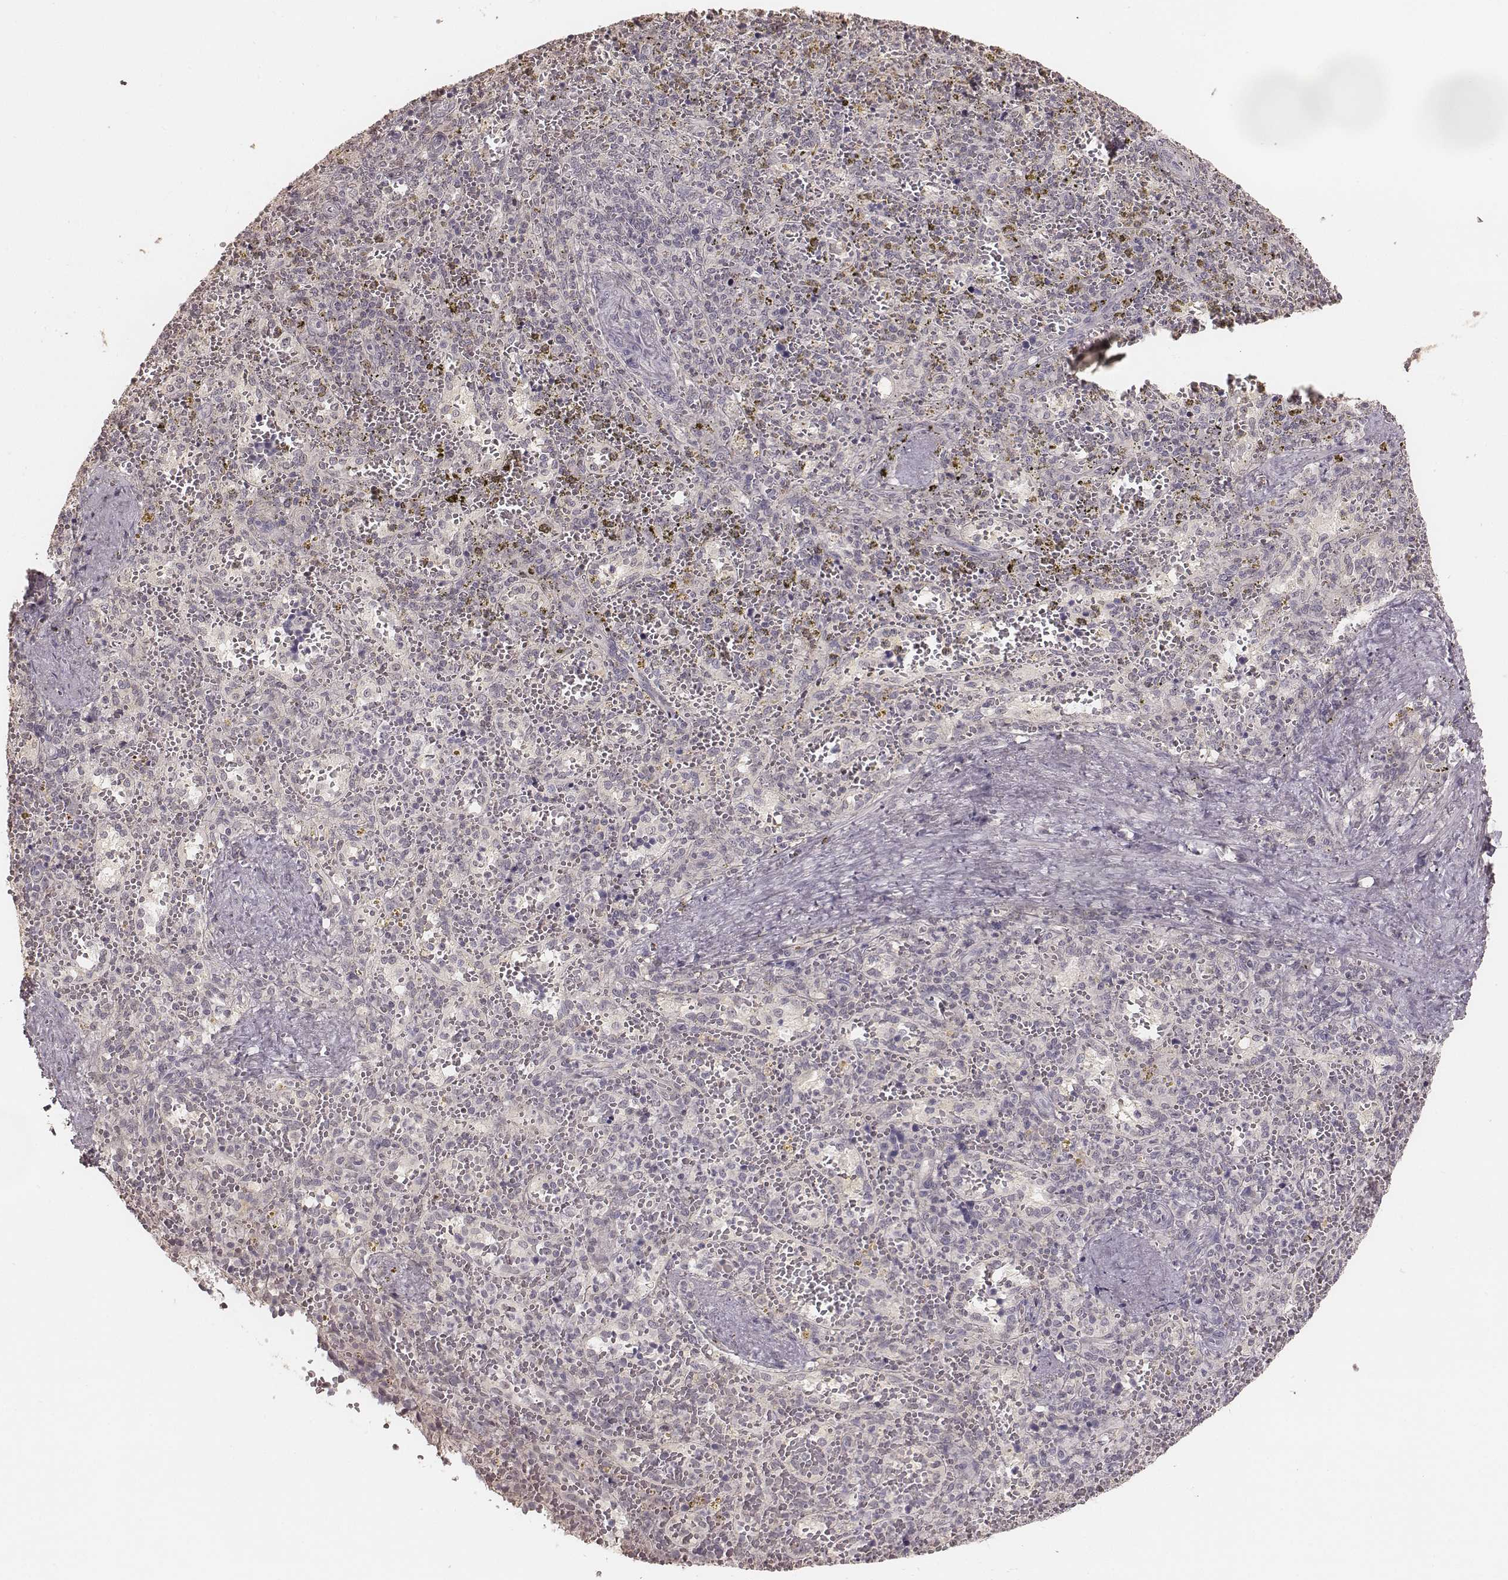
{"staining": {"intensity": "negative", "quantity": "none", "location": "none"}, "tissue": "spleen", "cell_type": "Cells in red pulp", "image_type": "normal", "snomed": [{"axis": "morphology", "description": "Normal tissue, NOS"}, {"axis": "topography", "description": "Spleen"}], "caption": "The immunohistochemistry photomicrograph has no significant positivity in cells in red pulp of spleen. (Stains: DAB IHC with hematoxylin counter stain, Microscopy: brightfield microscopy at high magnification).", "gene": "LY6K", "patient": {"sex": "female", "age": 50}}